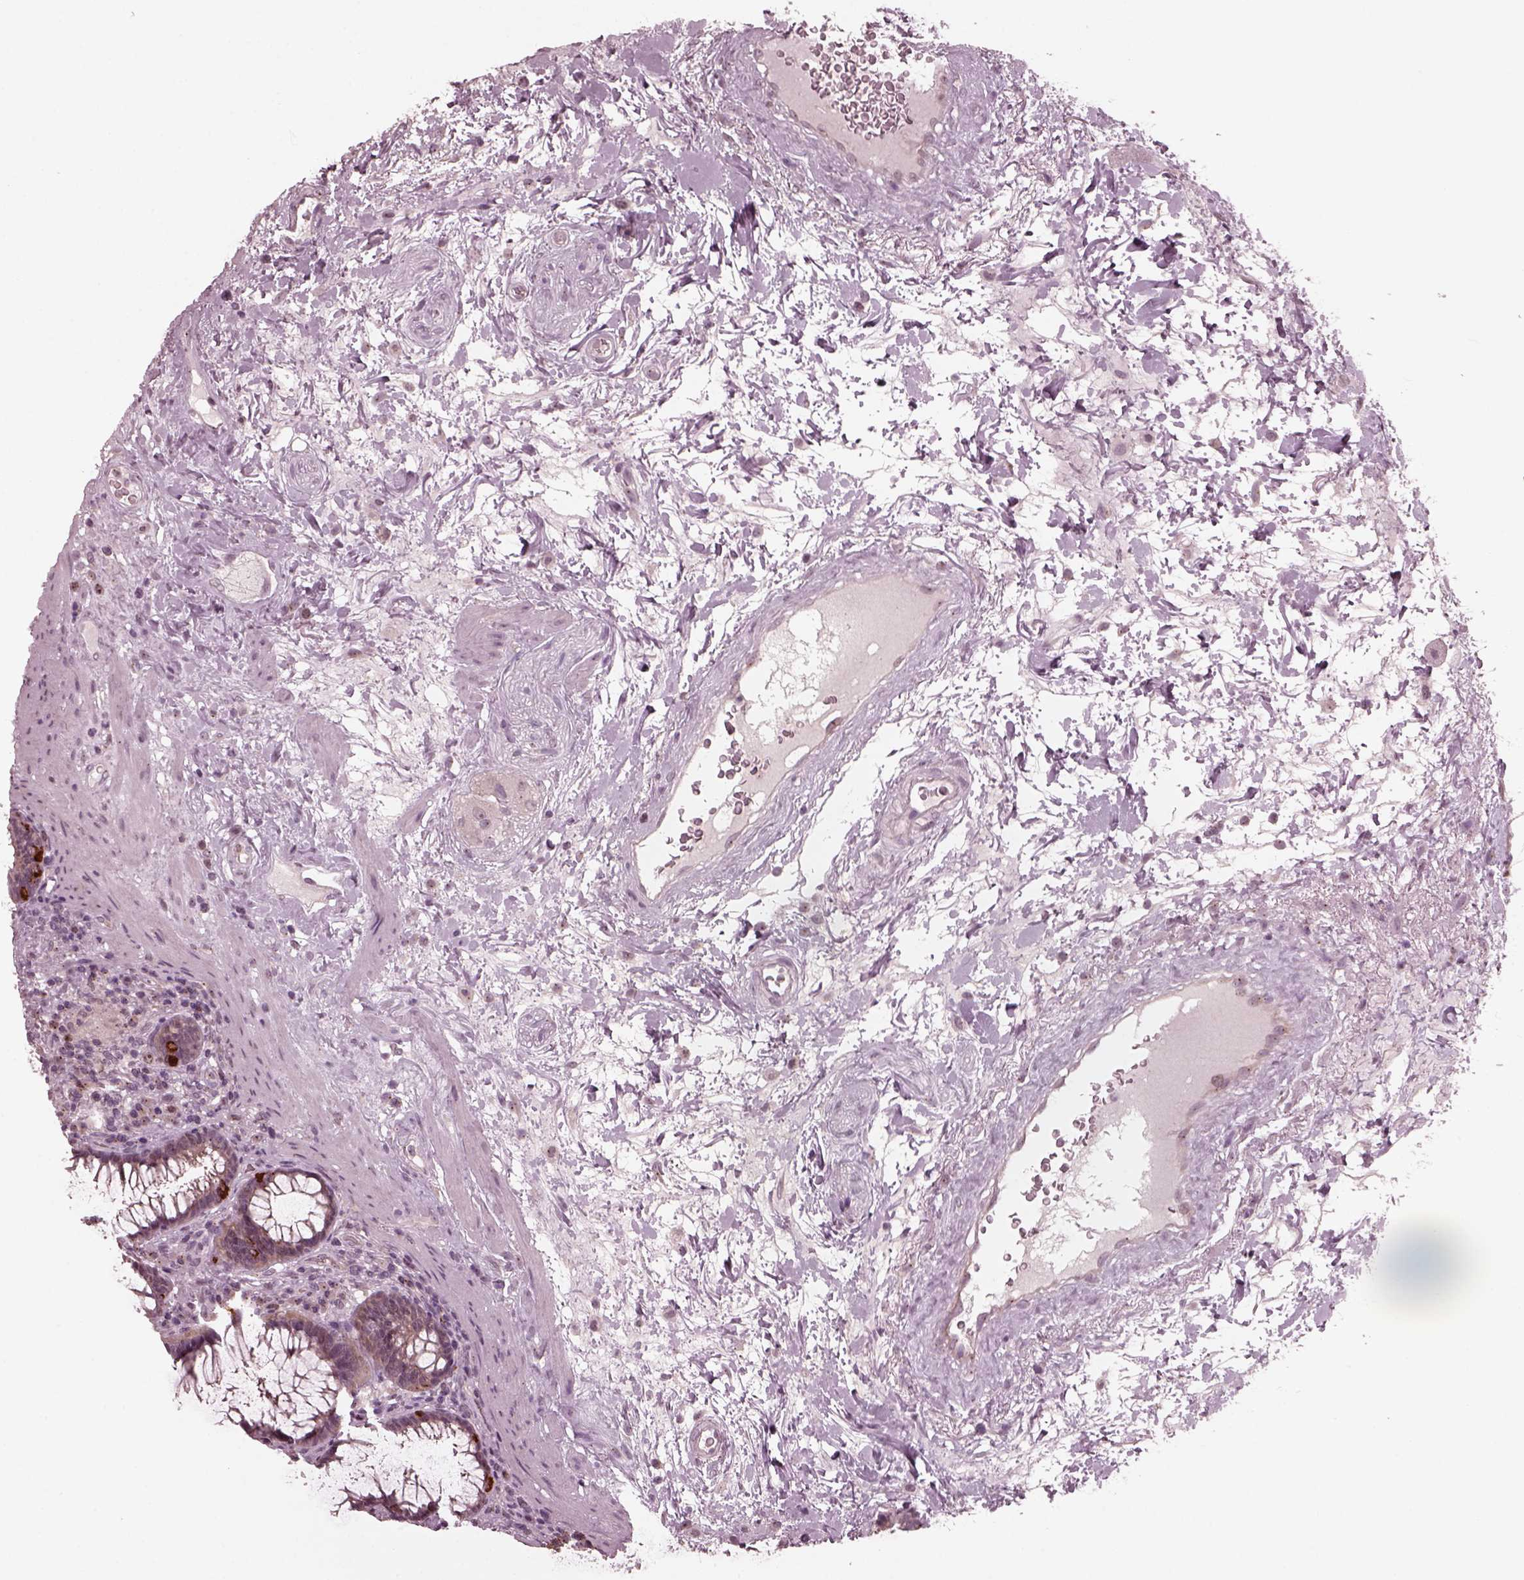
{"staining": {"intensity": "weak", "quantity": "<25%", "location": "cytoplasmic/membranous"}, "tissue": "rectum", "cell_type": "Glandular cells", "image_type": "normal", "snomed": [{"axis": "morphology", "description": "Normal tissue, NOS"}, {"axis": "topography", "description": "Rectum"}], "caption": "This is an IHC histopathology image of benign human rectum. There is no staining in glandular cells.", "gene": "SAXO1", "patient": {"sex": "male", "age": 72}}